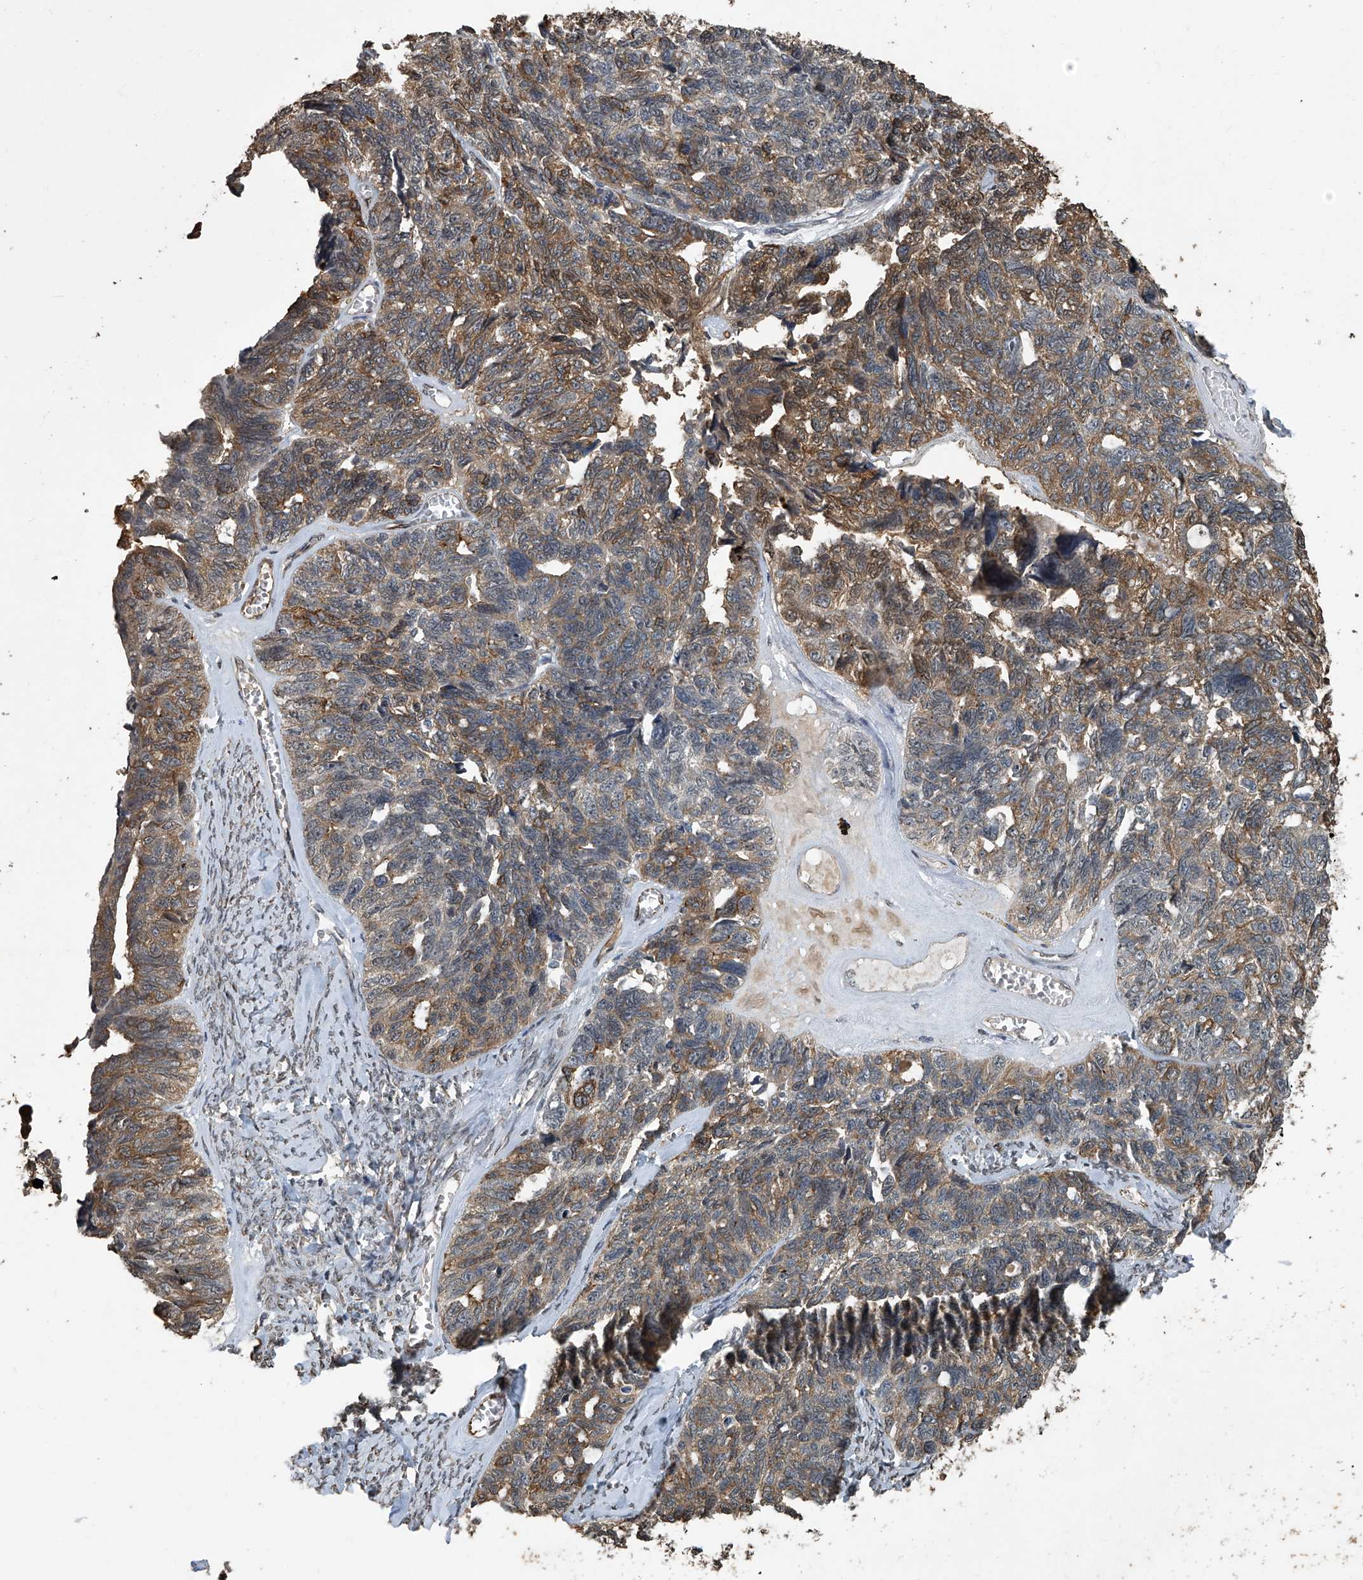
{"staining": {"intensity": "moderate", "quantity": ">75%", "location": "cytoplasmic/membranous"}, "tissue": "ovarian cancer", "cell_type": "Tumor cells", "image_type": "cancer", "snomed": [{"axis": "morphology", "description": "Cystadenocarcinoma, serous, NOS"}, {"axis": "topography", "description": "Ovary"}], "caption": "Ovarian cancer stained with a protein marker reveals moderate staining in tumor cells.", "gene": "GPR132", "patient": {"sex": "female", "age": 79}}